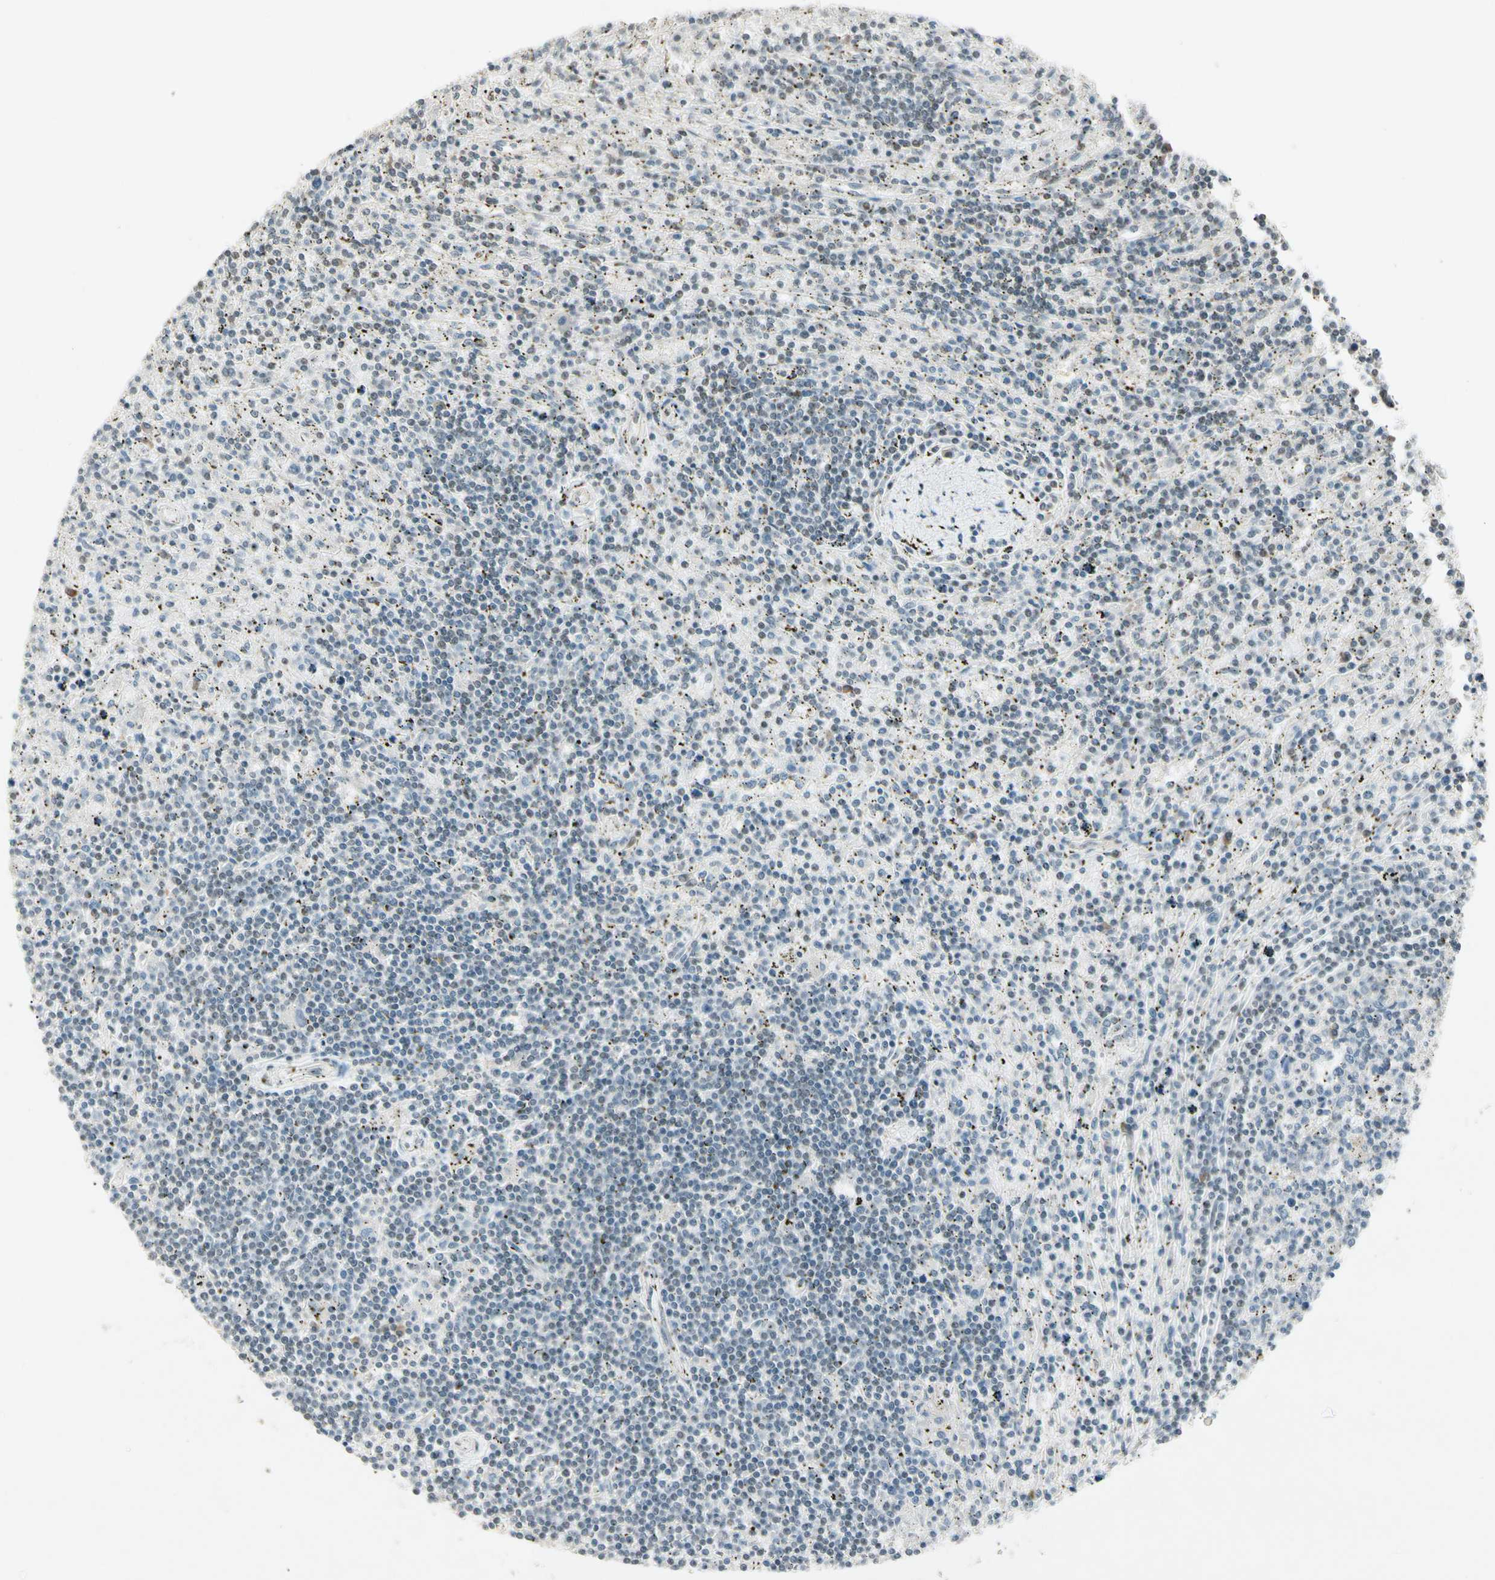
{"staining": {"intensity": "weak", "quantity": "<25%", "location": "nuclear"}, "tissue": "lymphoma", "cell_type": "Tumor cells", "image_type": "cancer", "snomed": [{"axis": "morphology", "description": "Malignant lymphoma, non-Hodgkin's type, Low grade"}, {"axis": "topography", "description": "Spleen"}], "caption": "IHC micrograph of low-grade malignant lymphoma, non-Hodgkin's type stained for a protein (brown), which demonstrates no expression in tumor cells.", "gene": "ZBTB4", "patient": {"sex": "male", "age": 76}}